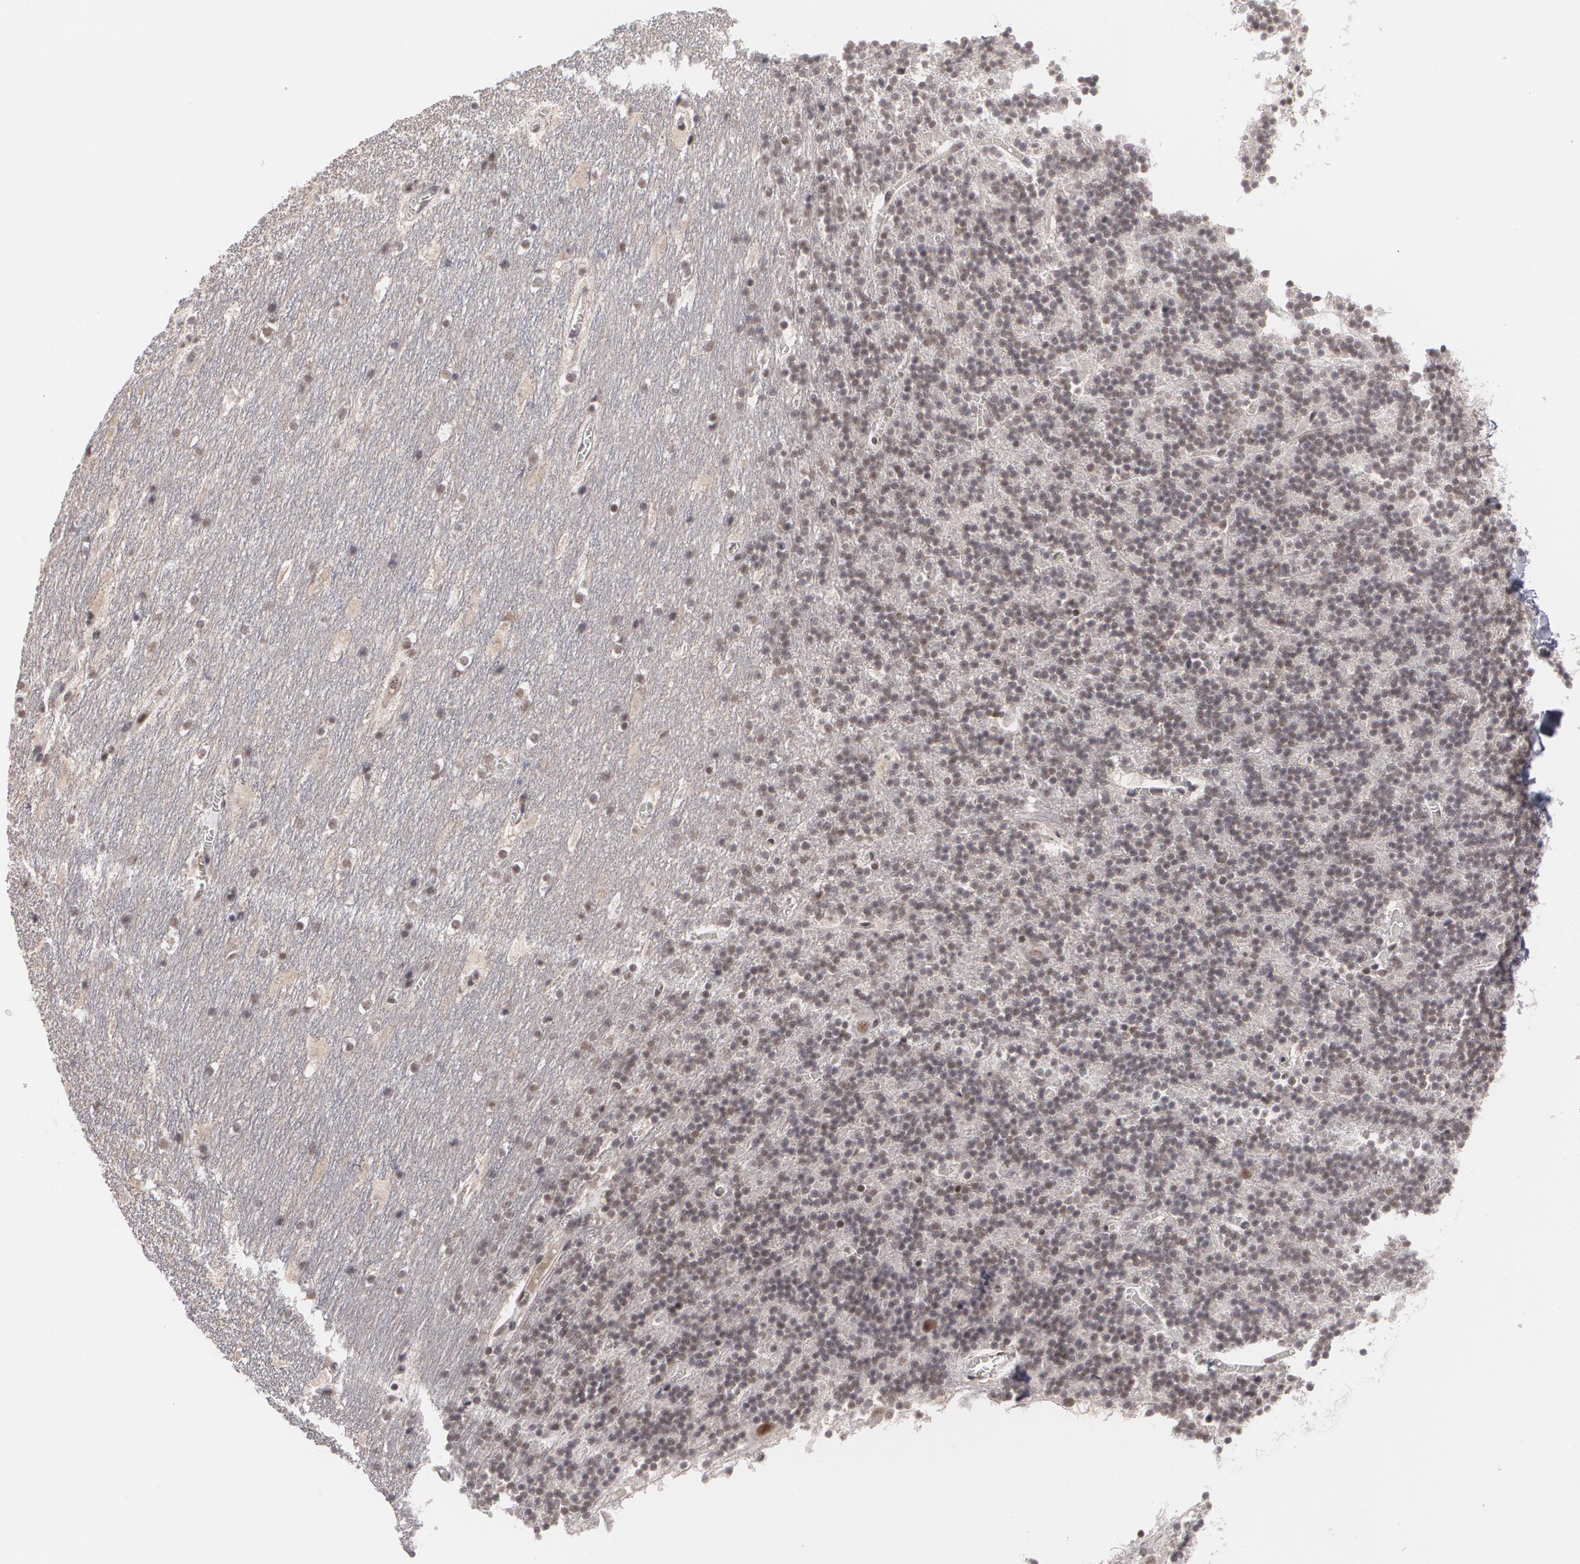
{"staining": {"intensity": "moderate", "quantity": "25%-75%", "location": "nuclear"}, "tissue": "cerebellum", "cell_type": "Cells in granular layer", "image_type": "normal", "snomed": [{"axis": "morphology", "description": "Normal tissue, NOS"}, {"axis": "topography", "description": "Cerebellum"}], "caption": "DAB (3,3'-diaminobenzidine) immunohistochemical staining of normal human cerebellum demonstrates moderate nuclear protein expression in approximately 25%-75% of cells in granular layer.", "gene": "INTS6L", "patient": {"sex": "male", "age": 45}}